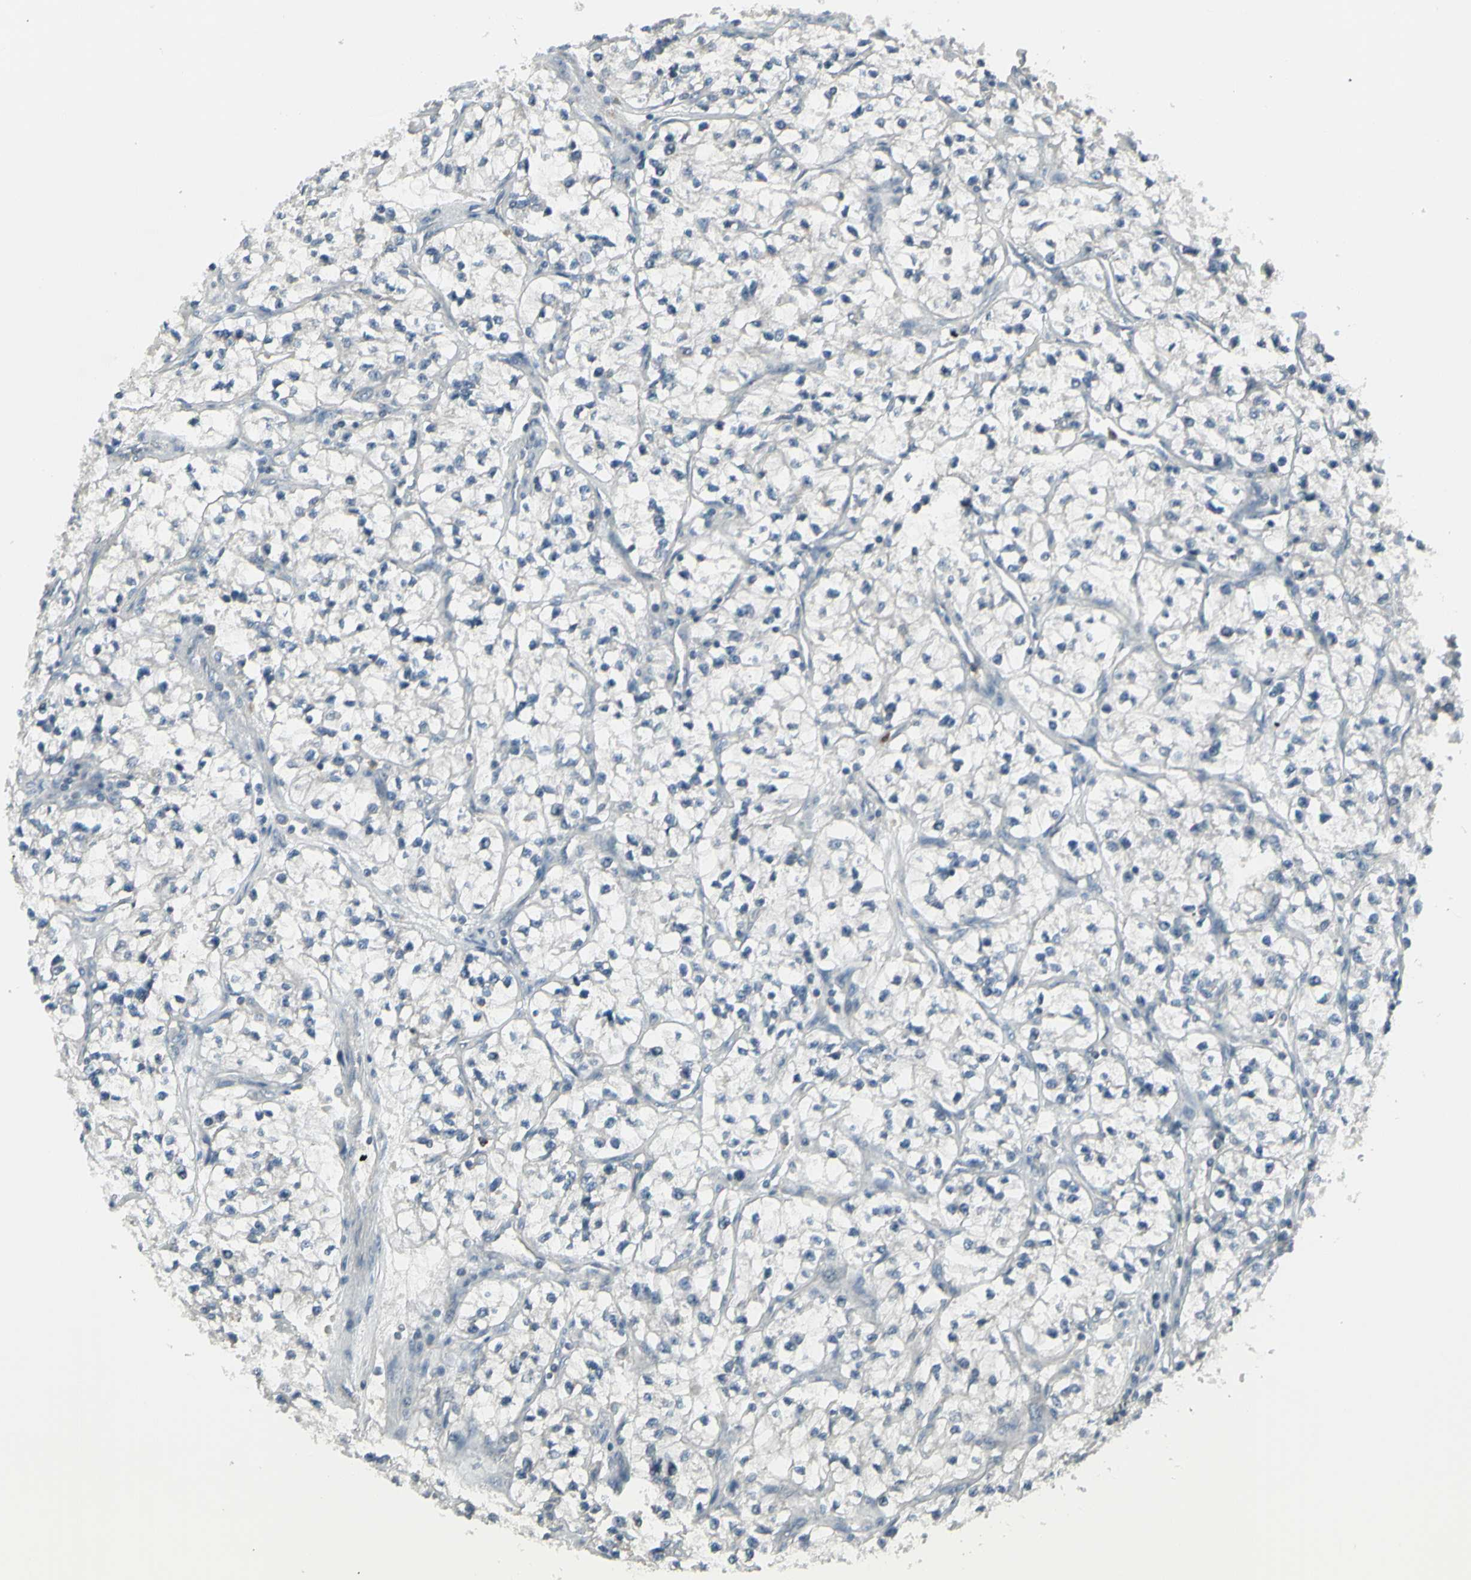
{"staining": {"intensity": "negative", "quantity": "none", "location": "none"}, "tissue": "renal cancer", "cell_type": "Tumor cells", "image_type": "cancer", "snomed": [{"axis": "morphology", "description": "Adenocarcinoma, NOS"}, {"axis": "topography", "description": "Kidney"}], "caption": "IHC of renal cancer (adenocarcinoma) demonstrates no staining in tumor cells.", "gene": "CCNB2", "patient": {"sex": "female", "age": 57}}